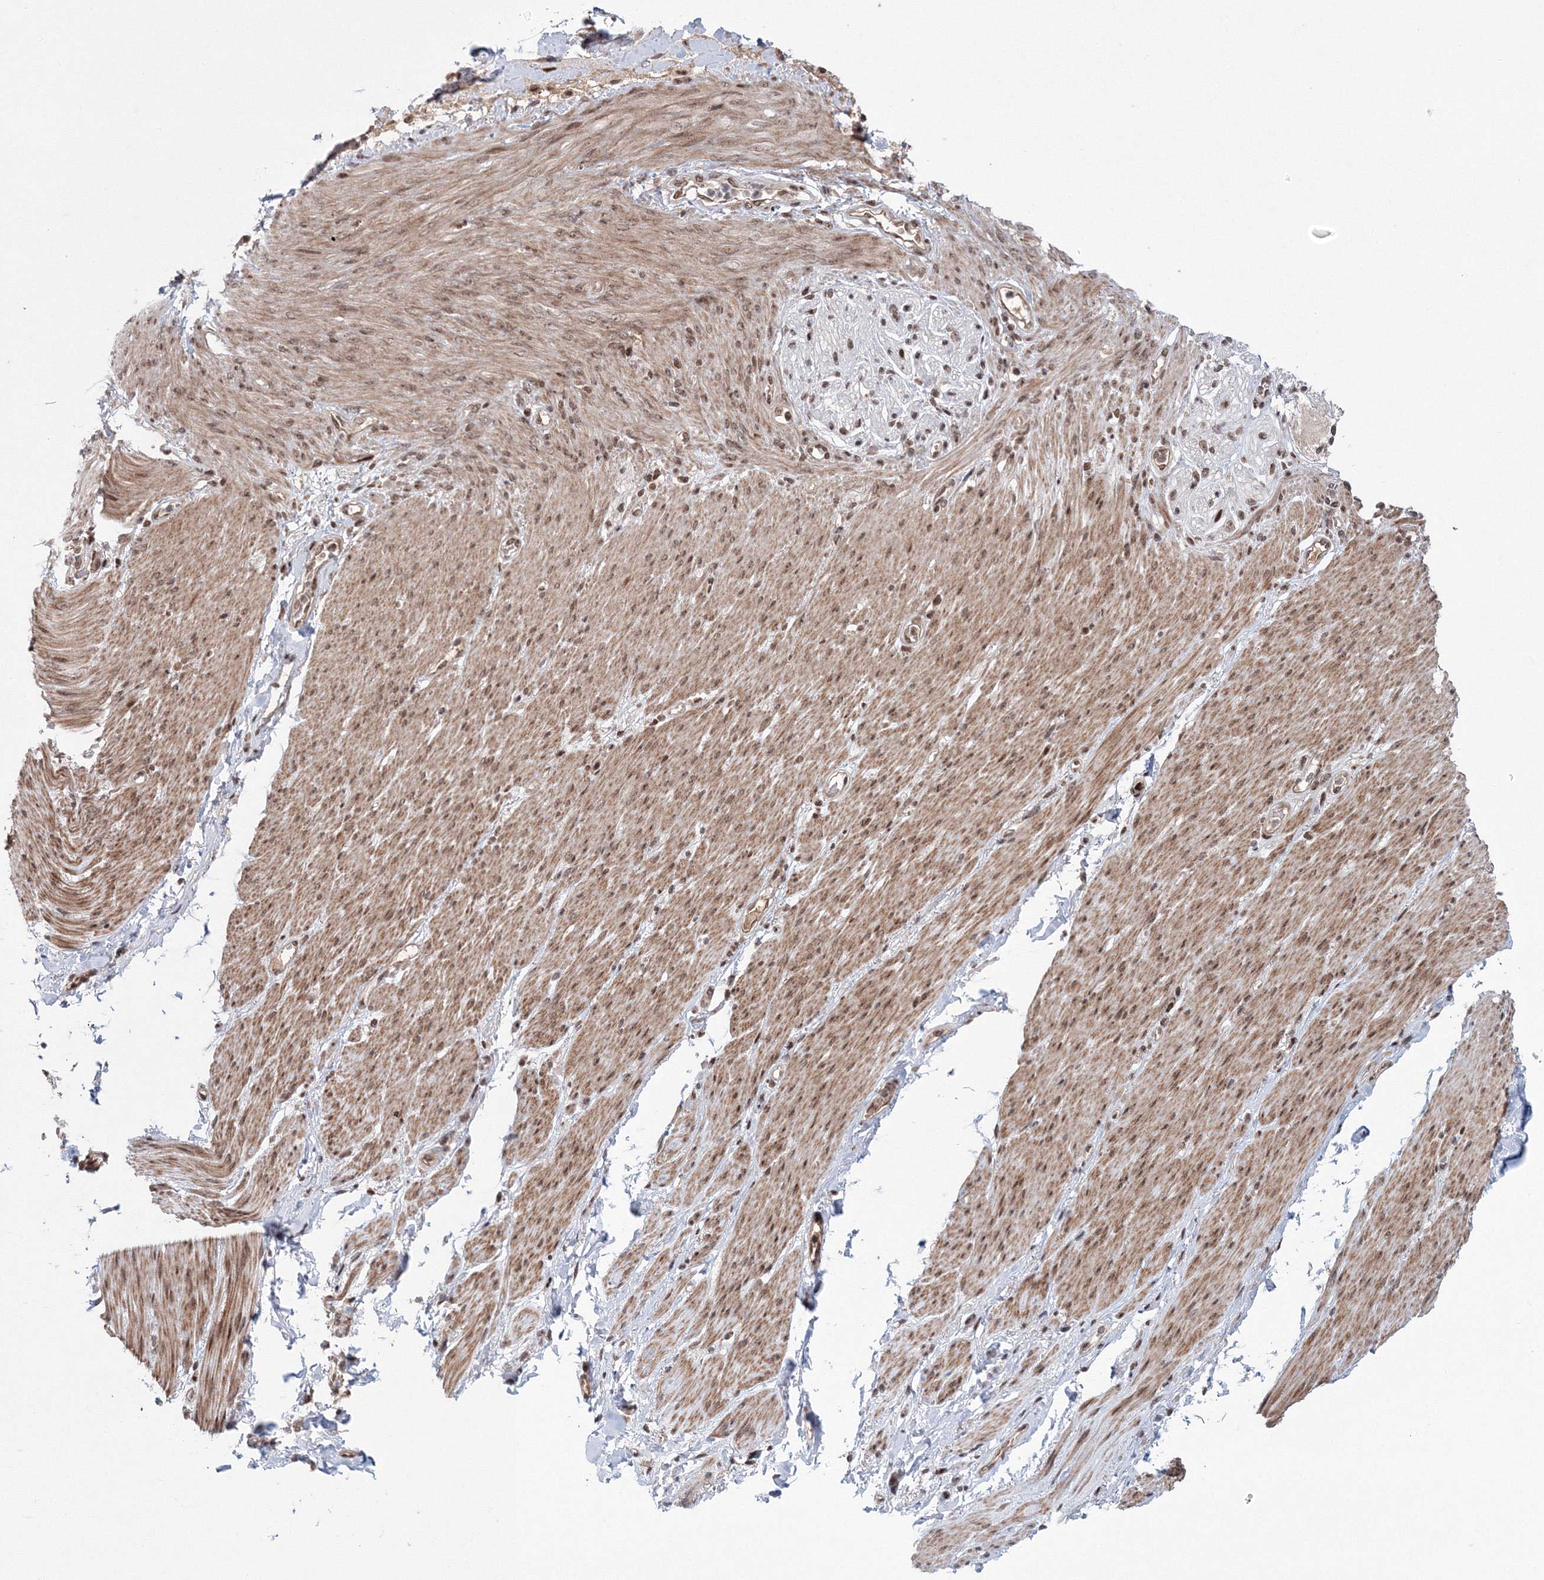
{"staining": {"intensity": "weak", "quantity": ">75%", "location": "cytoplasmic/membranous,nuclear"}, "tissue": "adipose tissue", "cell_type": "Adipocytes", "image_type": "normal", "snomed": [{"axis": "morphology", "description": "Normal tissue, NOS"}, {"axis": "topography", "description": "Colon"}, {"axis": "topography", "description": "Peripheral nerve tissue"}], "caption": "Immunohistochemistry (IHC) micrograph of normal human adipose tissue stained for a protein (brown), which reveals low levels of weak cytoplasmic/membranous,nuclear expression in about >75% of adipocytes.", "gene": "NOA1", "patient": {"sex": "female", "age": 61}}